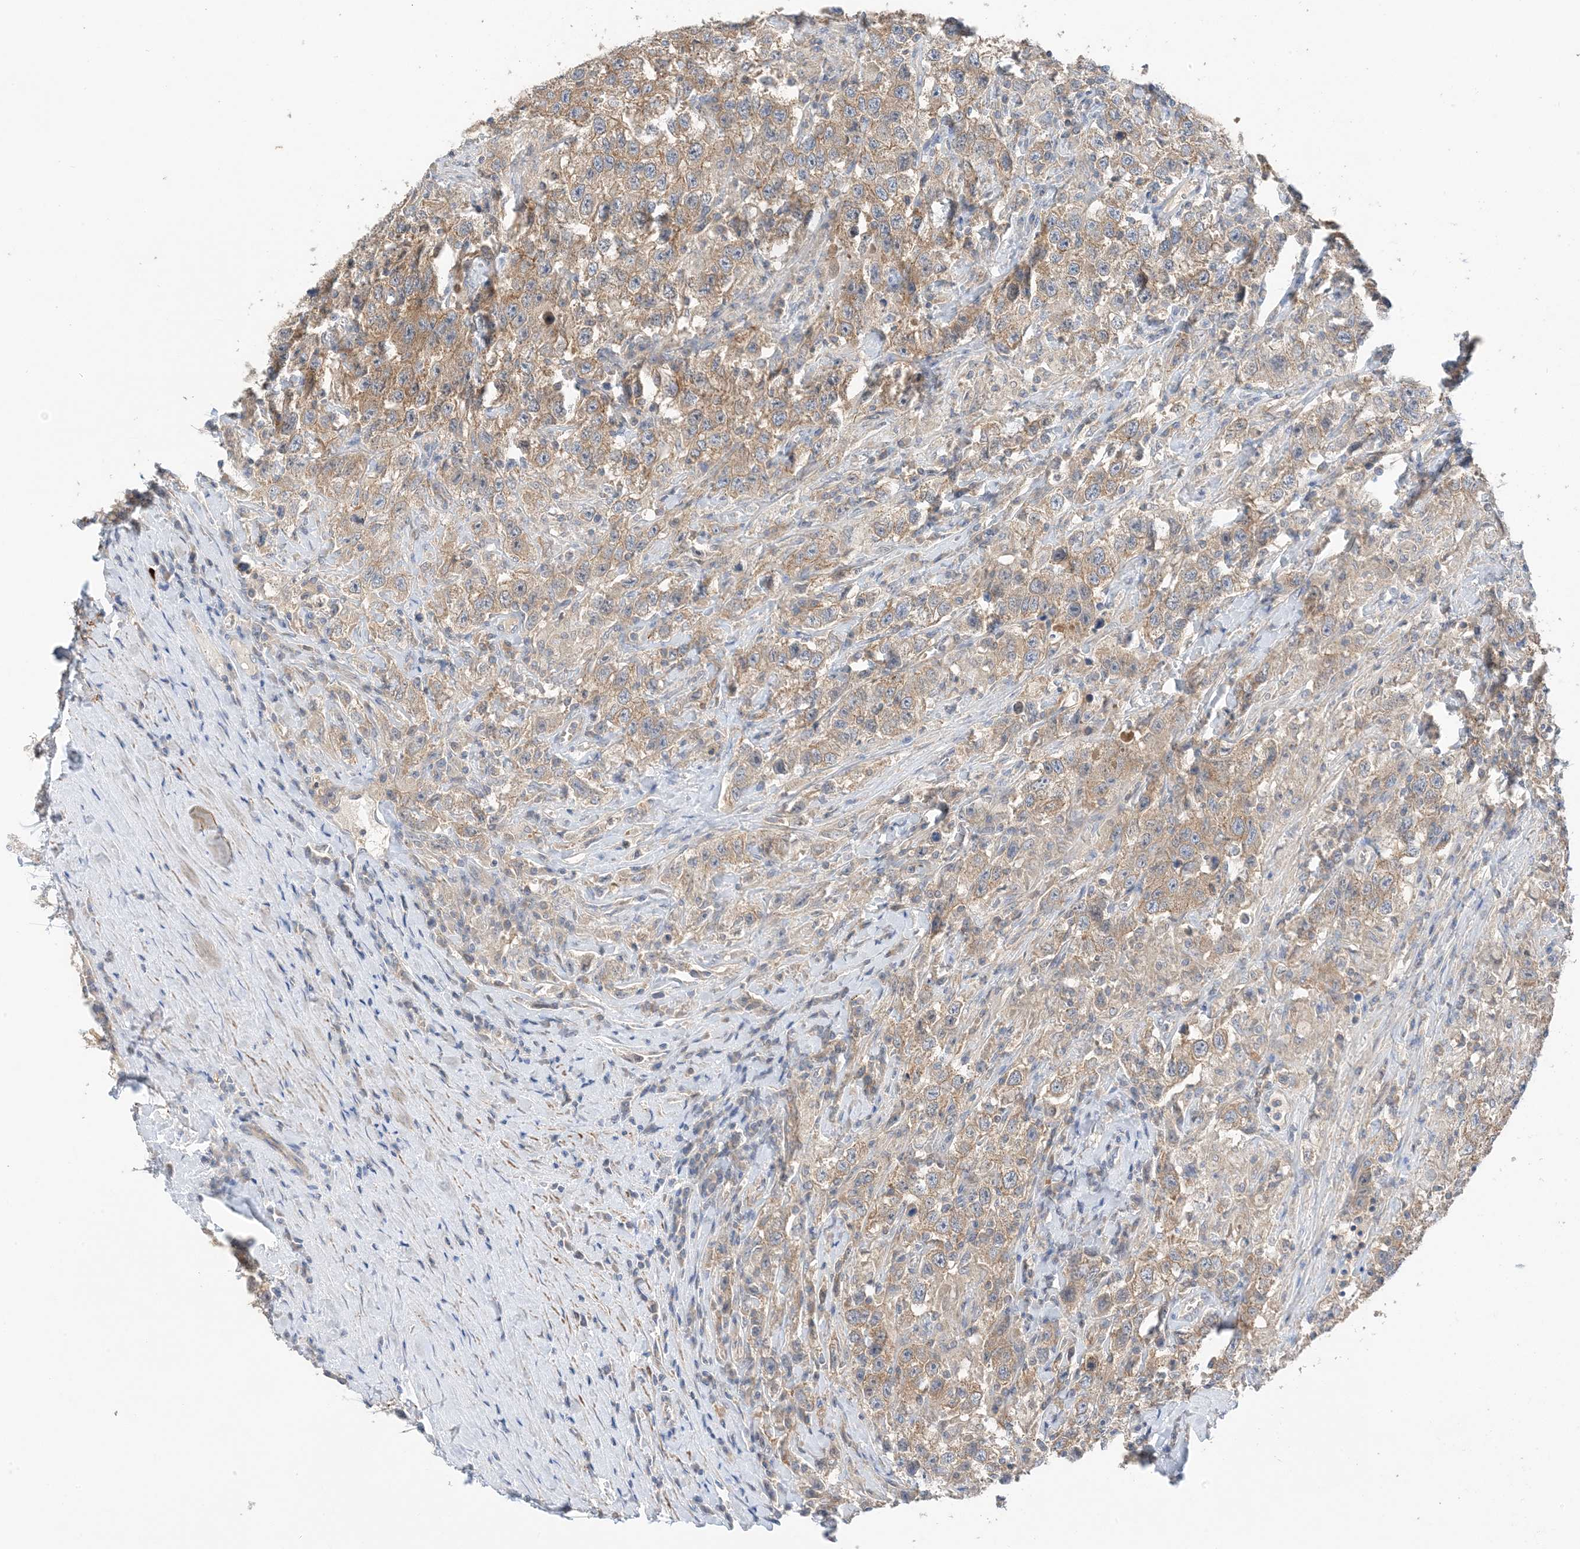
{"staining": {"intensity": "moderate", "quantity": ">75%", "location": "cytoplasmic/membranous"}, "tissue": "testis cancer", "cell_type": "Tumor cells", "image_type": "cancer", "snomed": [{"axis": "morphology", "description": "Seminoma, NOS"}, {"axis": "topography", "description": "Testis"}], "caption": "Immunohistochemical staining of human testis cancer displays moderate cytoplasmic/membranous protein expression in about >75% of tumor cells.", "gene": "KIFBP", "patient": {"sex": "male", "age": 41}}